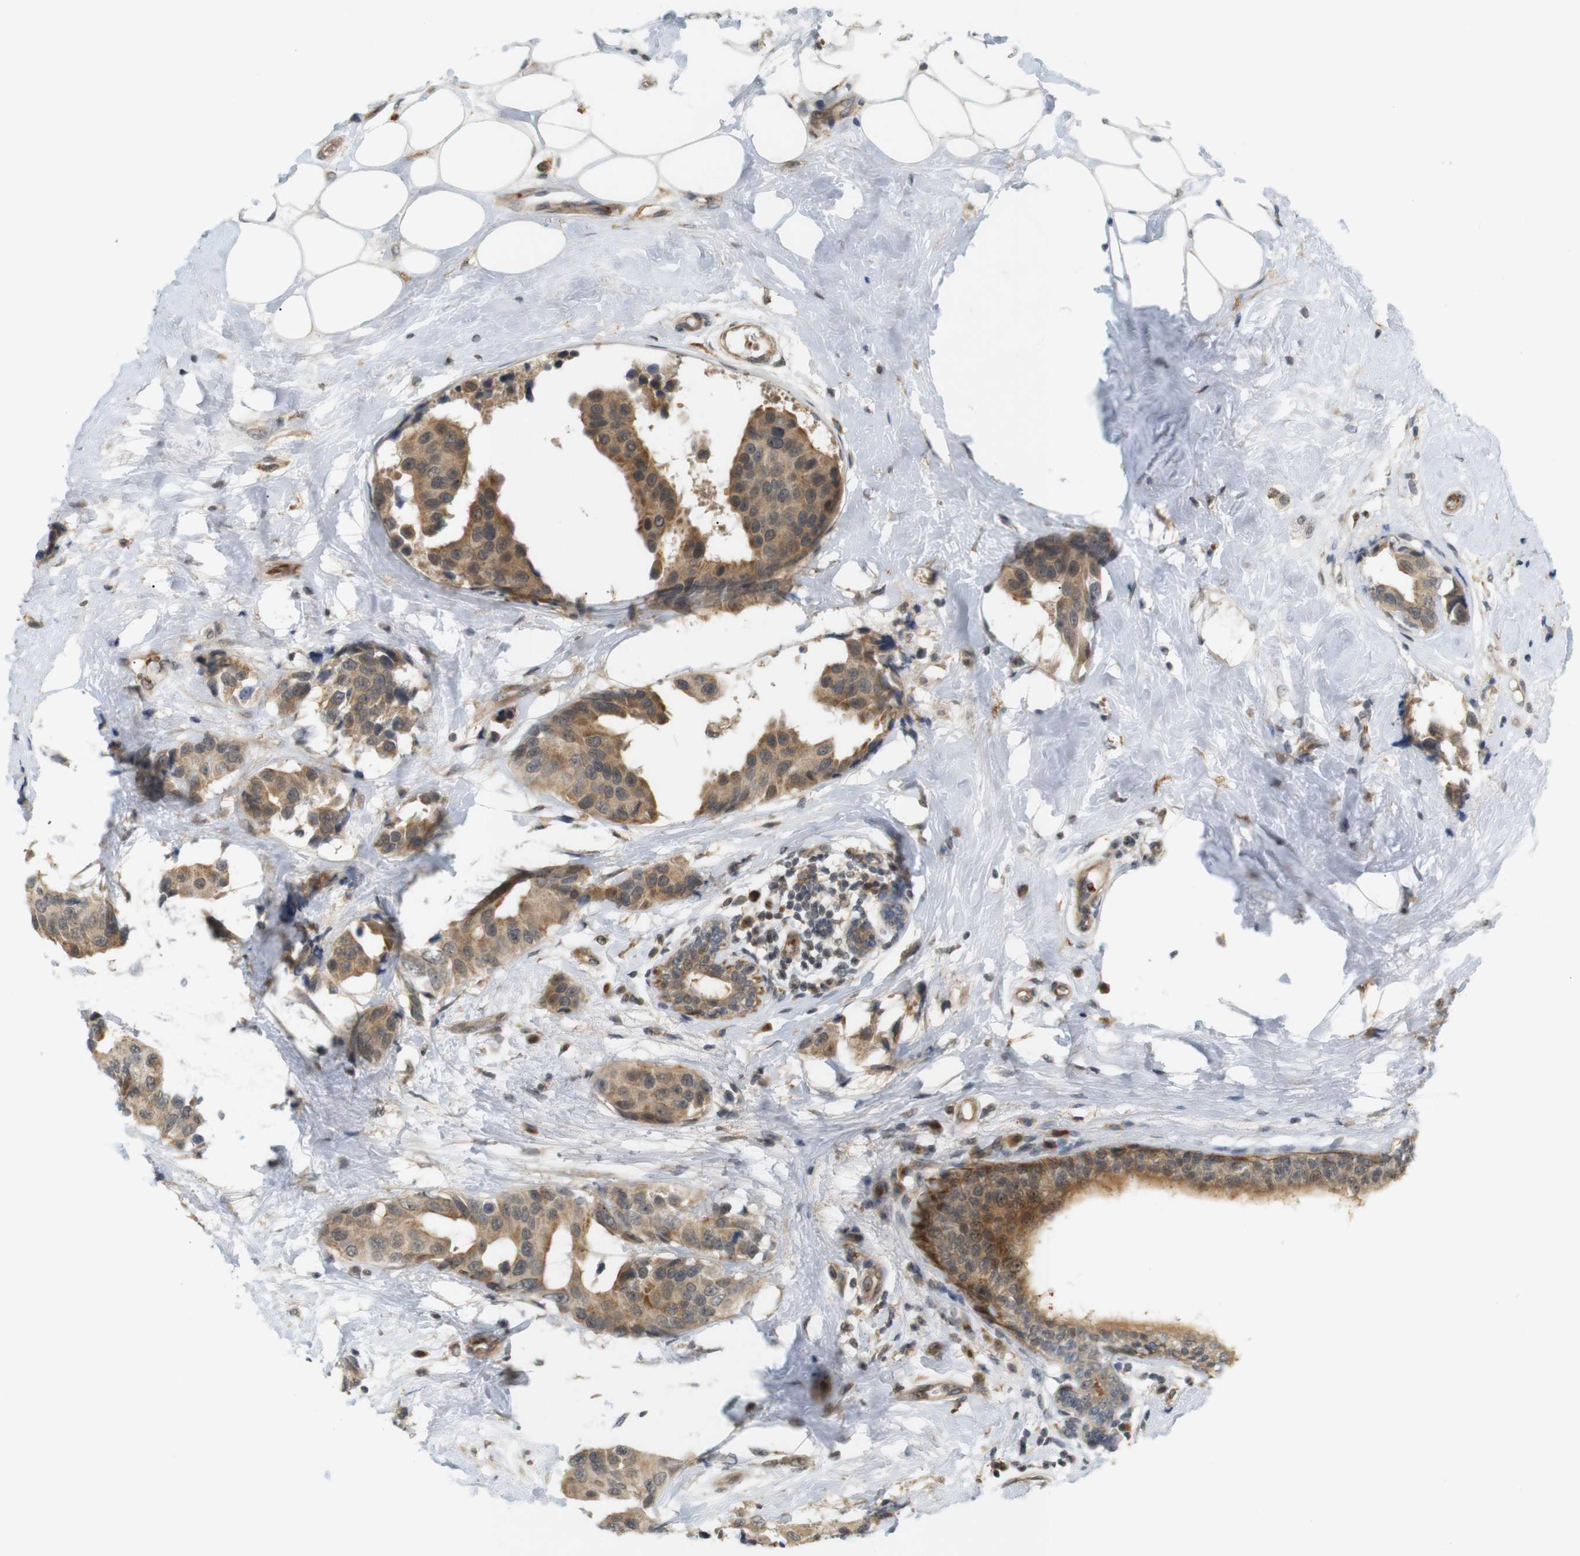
{"staining": {"intensity": "moderate", "quantity": ">75%", "location": "cytoplasmic/membranous"}, "tissue": "breast cancer", "cell_type": "Tumor cells", "image_type": "cancer", "snomed": [{"axis": "morphology", "description": "Normal tissue, NOS"}, {"axis": "morphology", "description": "Duct carcinoma"}, {"axis": "topography", "description": "Breast"}], "caption": "The immunohistochemical stain labels moderate cytoplasmic/membranous positivity in tumor cells of infiltrating ductal carcinoma (breast) tissue.", "gene": "SOCS6", "patient": {"sex": "female", "age": 39}}